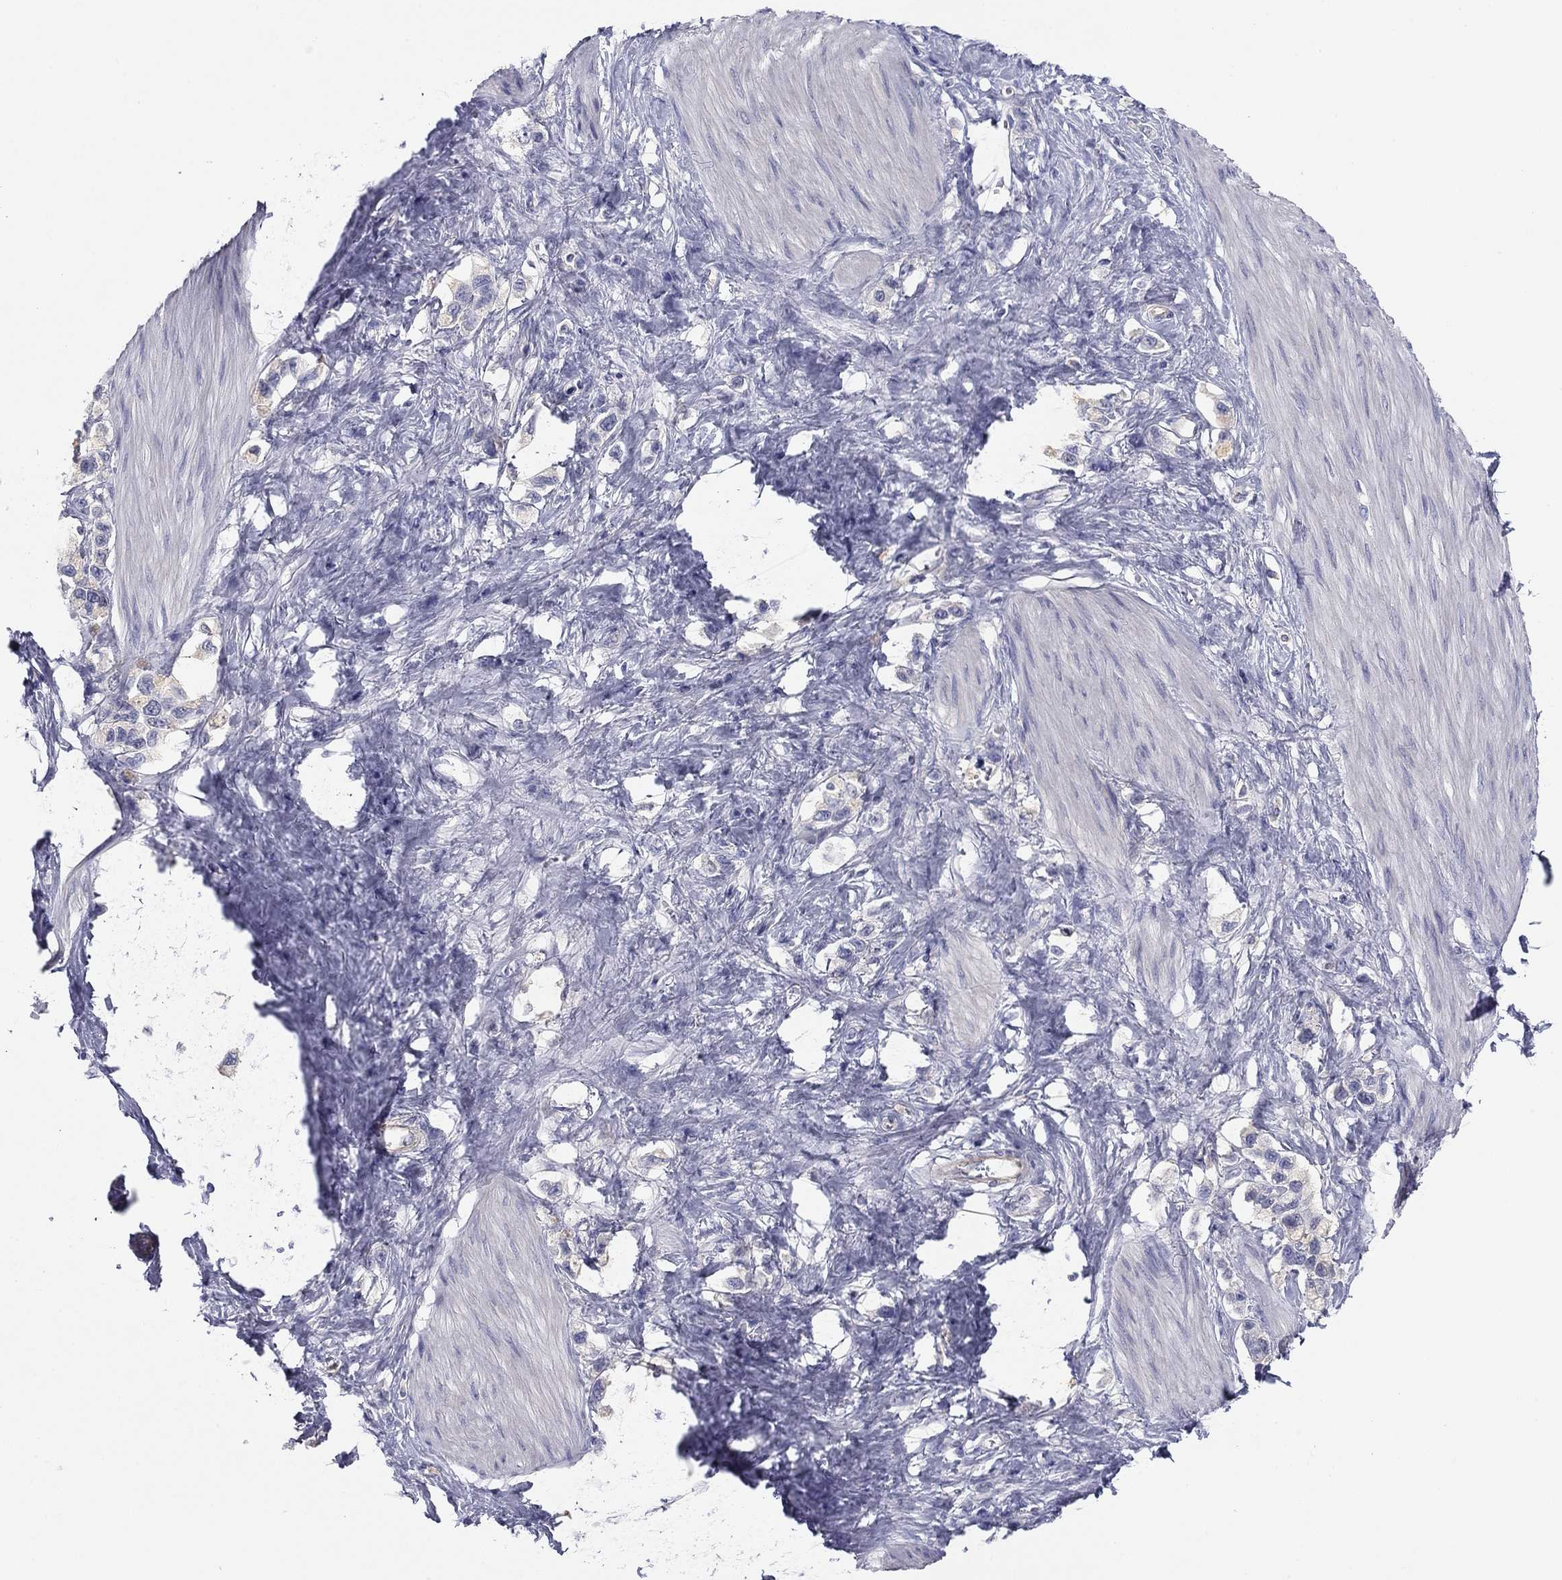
{"staining": {"intensity": "weak", "quantity": "25%-75%", "location": "cytoplasmic/membranous"}, "tissue": "stomach cancer", "cell_type": "Tumor cells", "image_type": "cancer", "snomed": [{"axis": "morphology", "description": "Normal tissue, NOS"}, {"axis": "morphology", "description": "Adenocarcinoma, NOS"}, {"axis": "morphology", "description": "Adenocarcinoma, High grade"}, {"axis": "topography", "description": "Stomach, upper"}, {"axis": "topography", "description": "Stomach"}], "caption": "Tumor cells display low levels of weak cytoplasmic/membranous expression in about 25%-75% of cells in human stomach high-grade adenocarcinoma.", "gene": "SEPTIN3", "patient": {"sex": "female", "age": 65}}